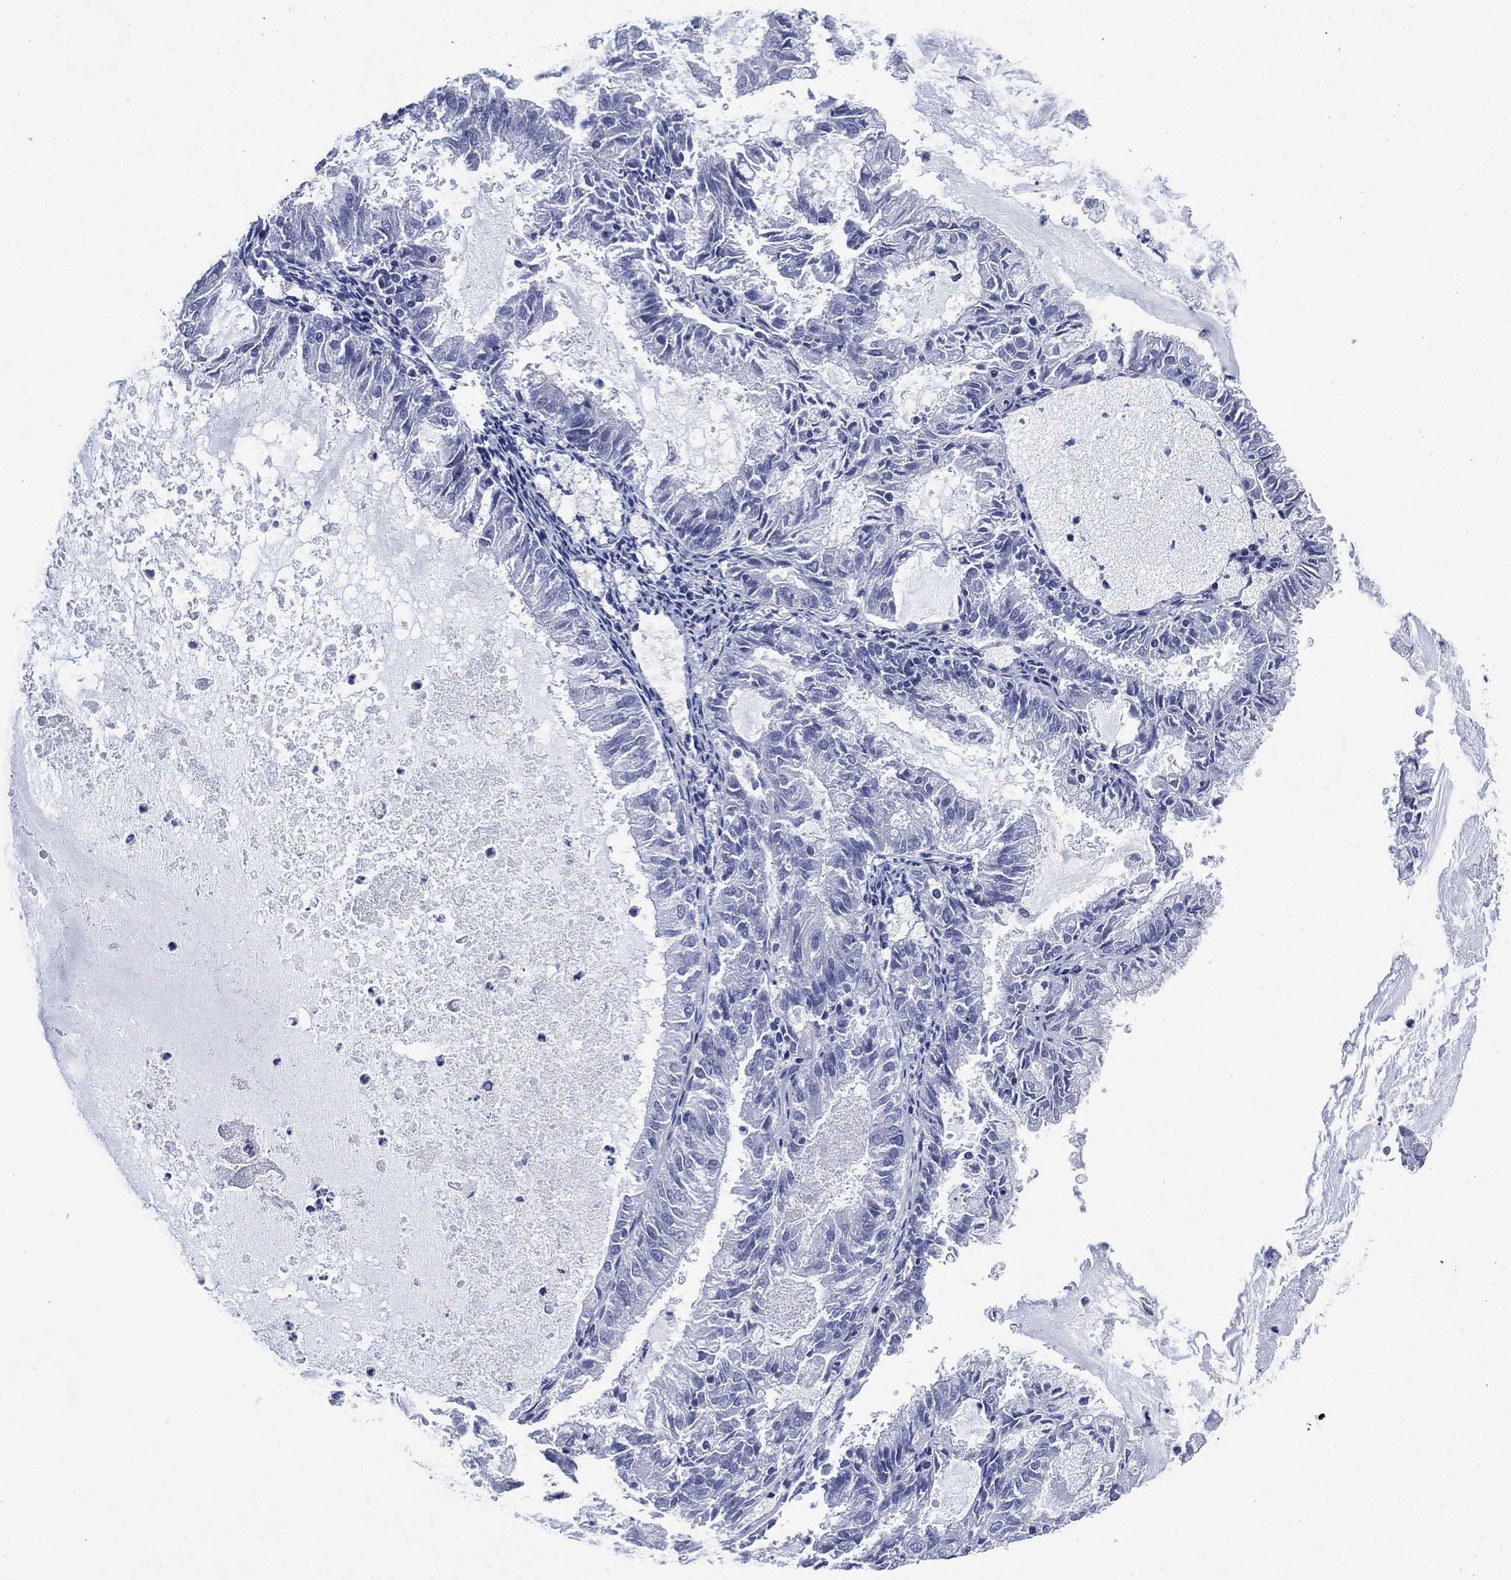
{"staining": {"intensity": "negative", "quantity": "none", "location": "none"}, "tissue": "endometrial cancer", "cell_type": "Tumor cells", "image_type": "cancer", "snomed": [{"axis": "morphology", "description": "Adenocarcinoma, NOS"}, {"axis": "topography", "description": "Endometrium"}], "caption": "Immunohistochemistry micrograph of human adenocarcinoma (endometrial) stained for a protein (brown), which reveals no staining in tumor cells. (DAB immunohistochemistry (IHC) visualized using brightfield microscopy, high magnification).", "gene": "TMEM247", "patient": {"sex": "female", "age": 57}}